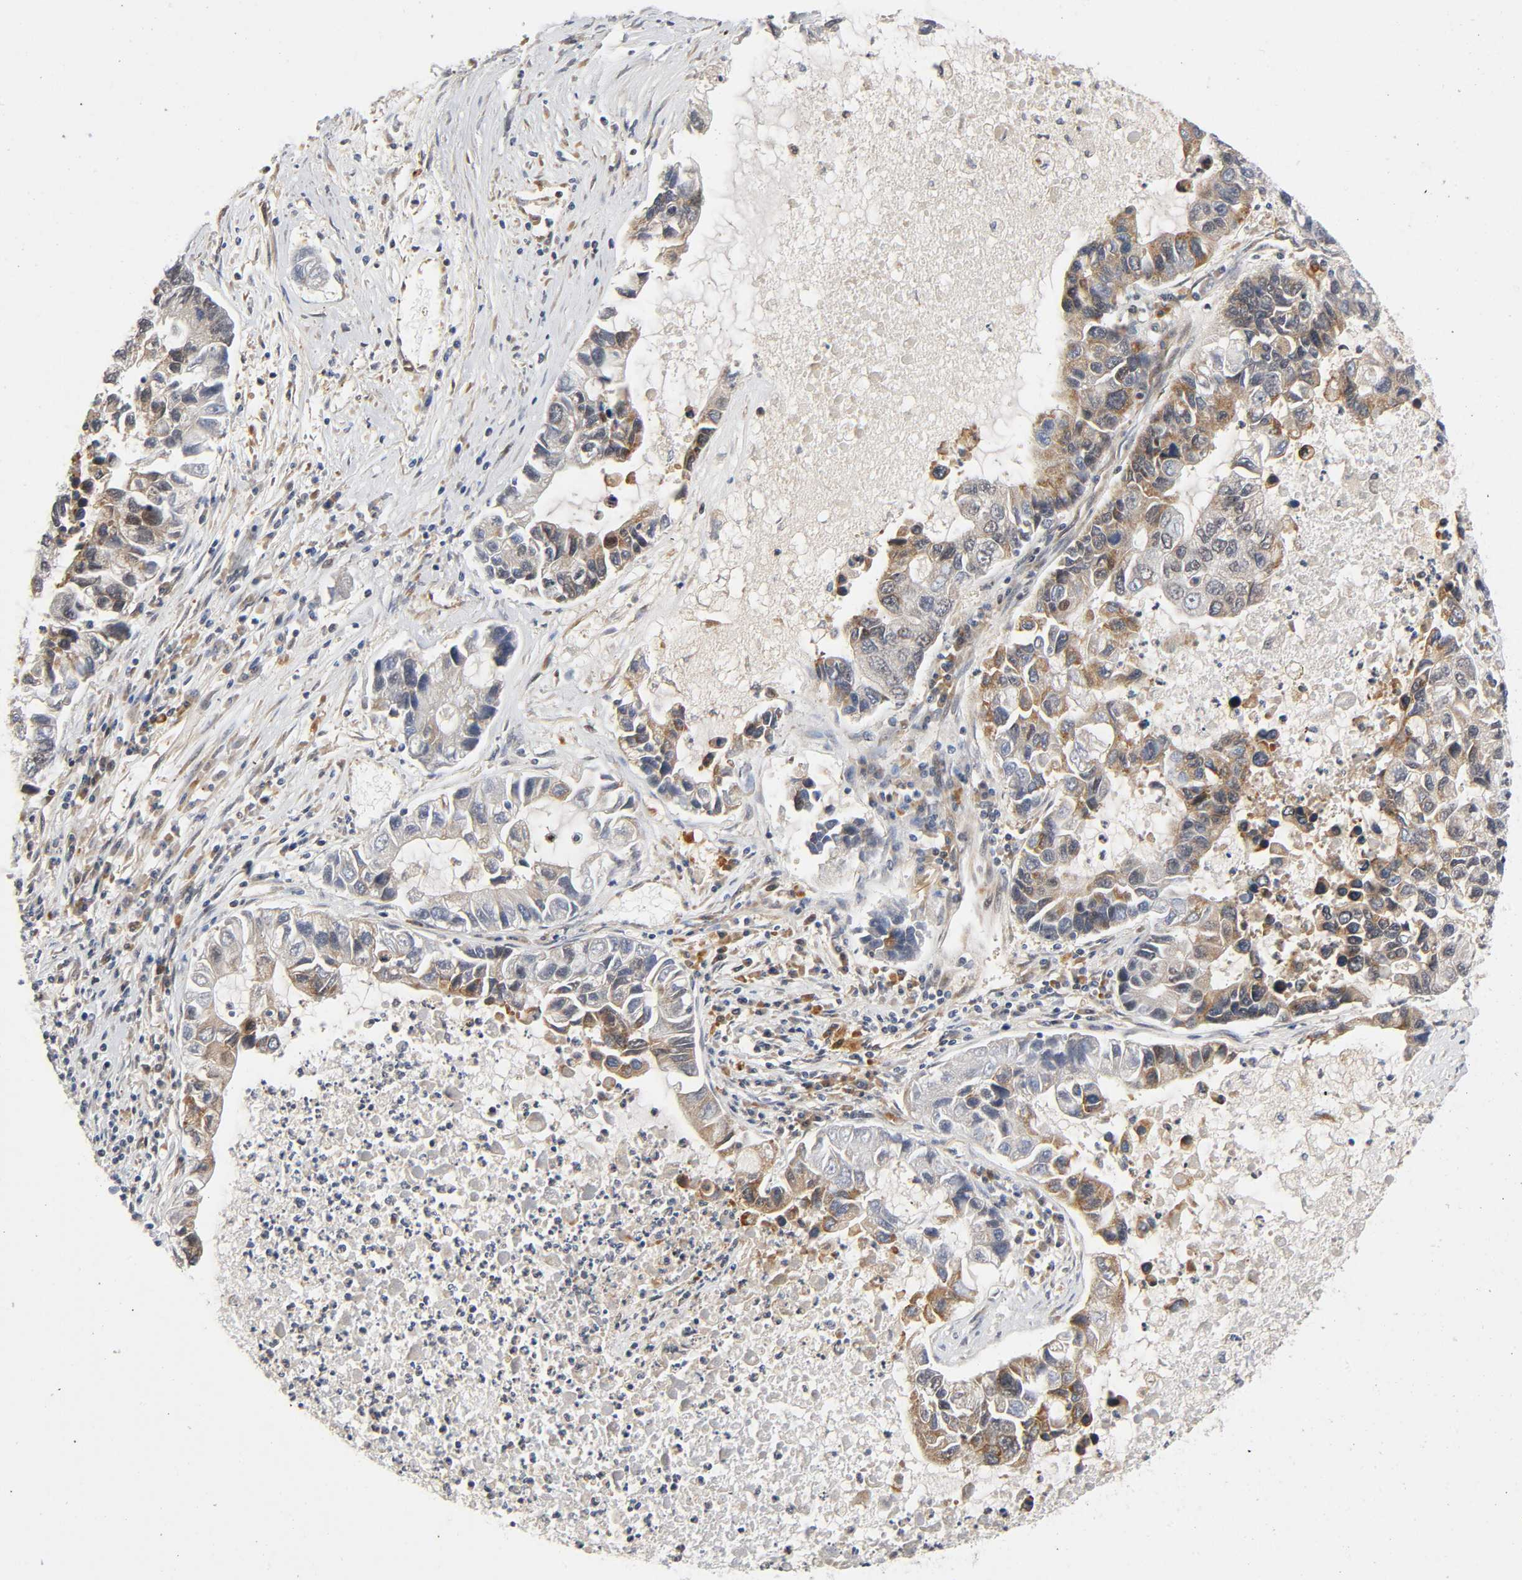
{"staining": {"intensity": "weak", "quantity": "25%-75%", "location": "cytoplasmic/membranous"}, "tissue": "lung cancer", "cell_type": "Tumor cells", "image_type": "cancer", "snomed": [{"axis": "morphology", "description": "Adenocarcinoma, NOS"}, {"axis": "topography", "description": "Lung"}], "caption": "High-magnification brightfield microscopy of adenocarcinoma (lung) stained with DAB (brown) and counterstained with hematoxylin (blue). tumor cells exhibit weak cytoplasmic/membranous staining is identified in approximately25%-75% of cells. (IHC, brightfield microscopy, high magnification).", "gene": "IQCJ-SCHIP1", "patient": {"sex": "female", "age": 51}}